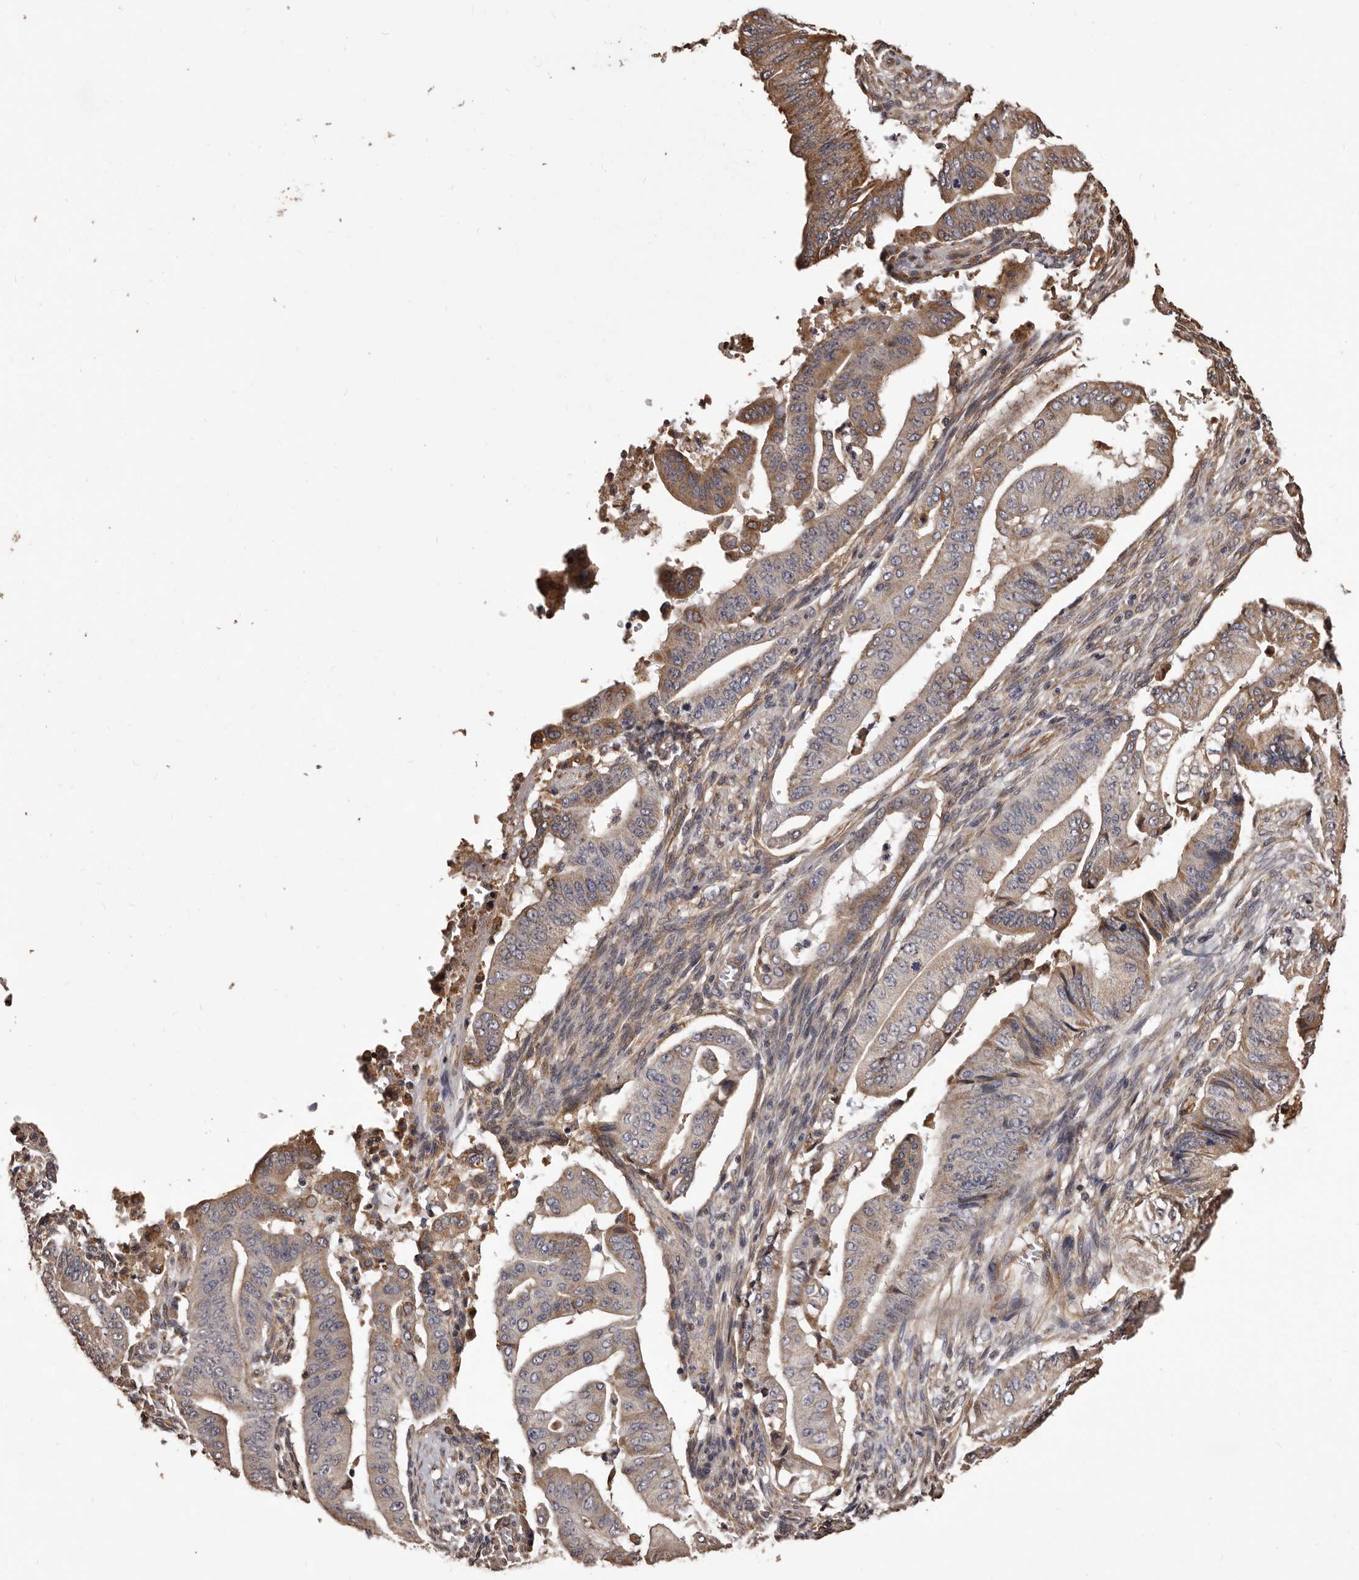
{"staining": {"intensity": "weak", "quantity": "25%-75%", "location": "cytoplasmic/membranous"}, "tissue": "pancreatic cancer", "cell_type": "Tumor cells", "image_type": "cancer", "snomed": [{"axis": "morphology", "description": "Adenocarcinoma, NOS"}, {"axis": "topography", "description": "Pancreas"}], "caption": "Pancreatic cancer stained with DAB IHC displays low levels of weak cytoplasmic/membranous staining in about 25%-75% of tumor cells. (DAB = brown stain, brightfield microscopy at high magnification).", "gene": "ALPK1", "patient": {"sex": "female", "age": 77}}